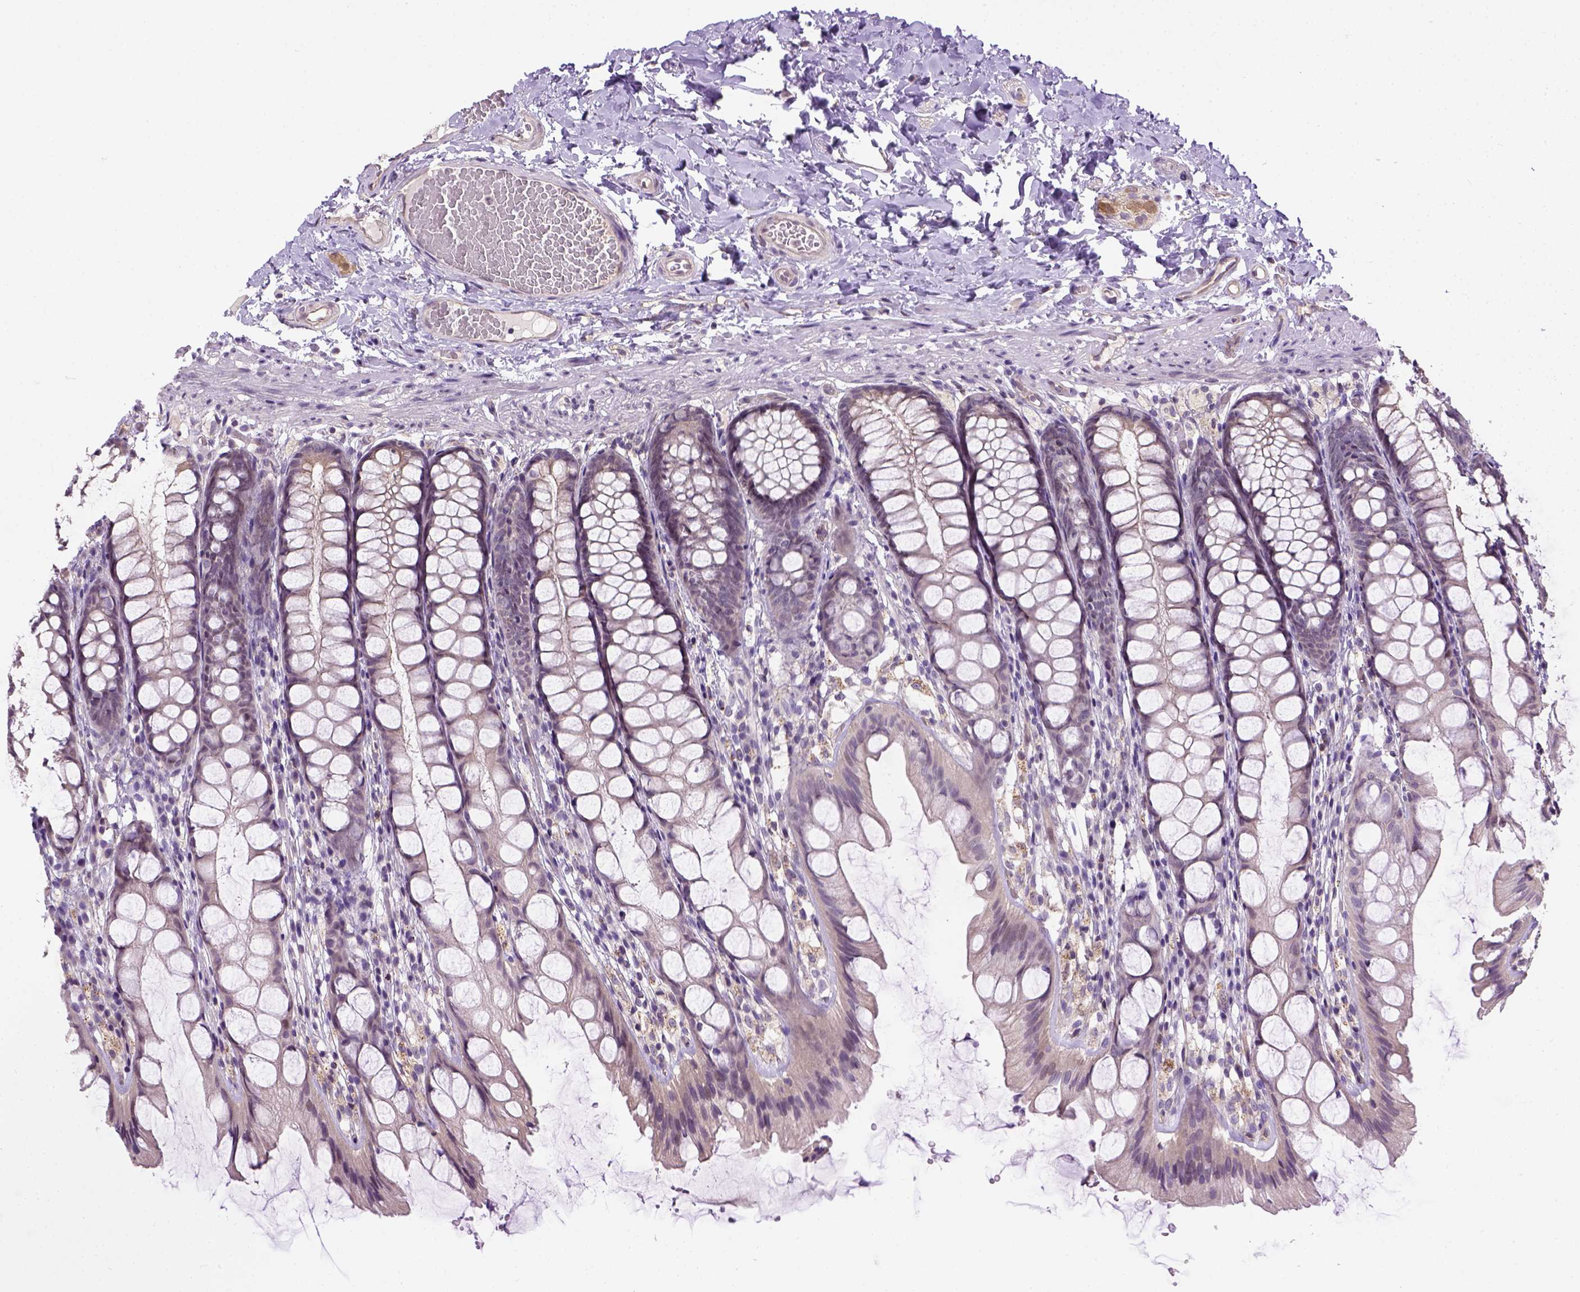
{"staining": {"intensity": "negative", "quantity": "none", "location": "none"}, "tissue": "colon", "cell_type": "Endothelial cells", "image_type": "normal", "snomed": [{"axis": "morphology", "description": "Normal tissue, NOS"}, {"axis": "topography", "description": "Colon"}], "caption": "Immunohistochemical staining of normal human colon demonstrates no significant staining in endothelial cells.", "gene": "KAZN", "patient": {"sex": "male", "age": 47}}